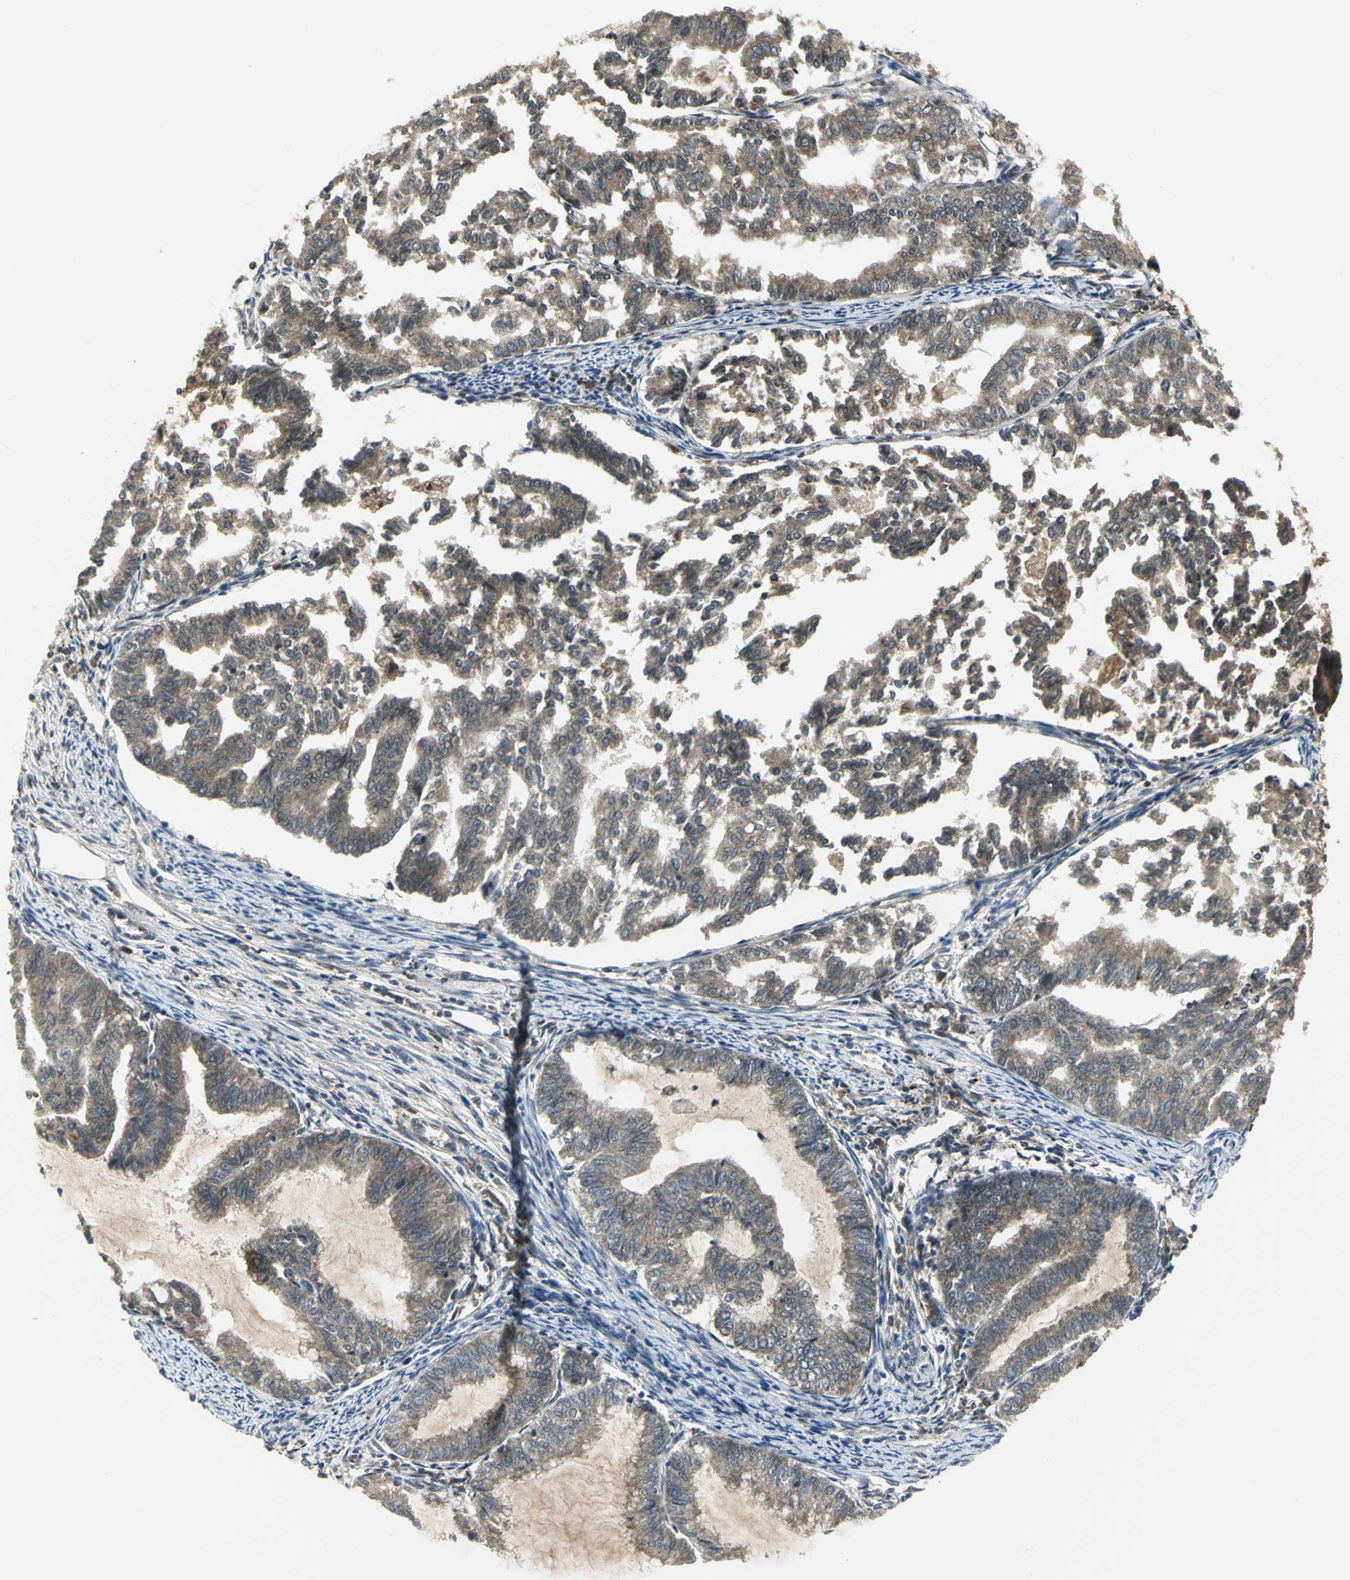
{"staining": {"intensity": "moderate", "quantity": ">75%", "location": "cytoplasmic/membranous"}, "tissue": "endometrial cancer", "cell_type": "Tumor cells", "image_type": "cancer", "snomed": [{"axis": "morphology", "description": "Adenocarcinoma, NOS"}, {"axis": "topography", "description": "Endometrium"}], "caption": "A high-resolution image shows immunohistochemistry staining of endometrial cancer, which reveals moderate cytoplasmic/membranous staining in about >75% of tumor cells. (IHC, brightfield microscopy, high magnification).", "gene": "MAPK8IP3", "patient": {"sex": "female", "age": 79}}